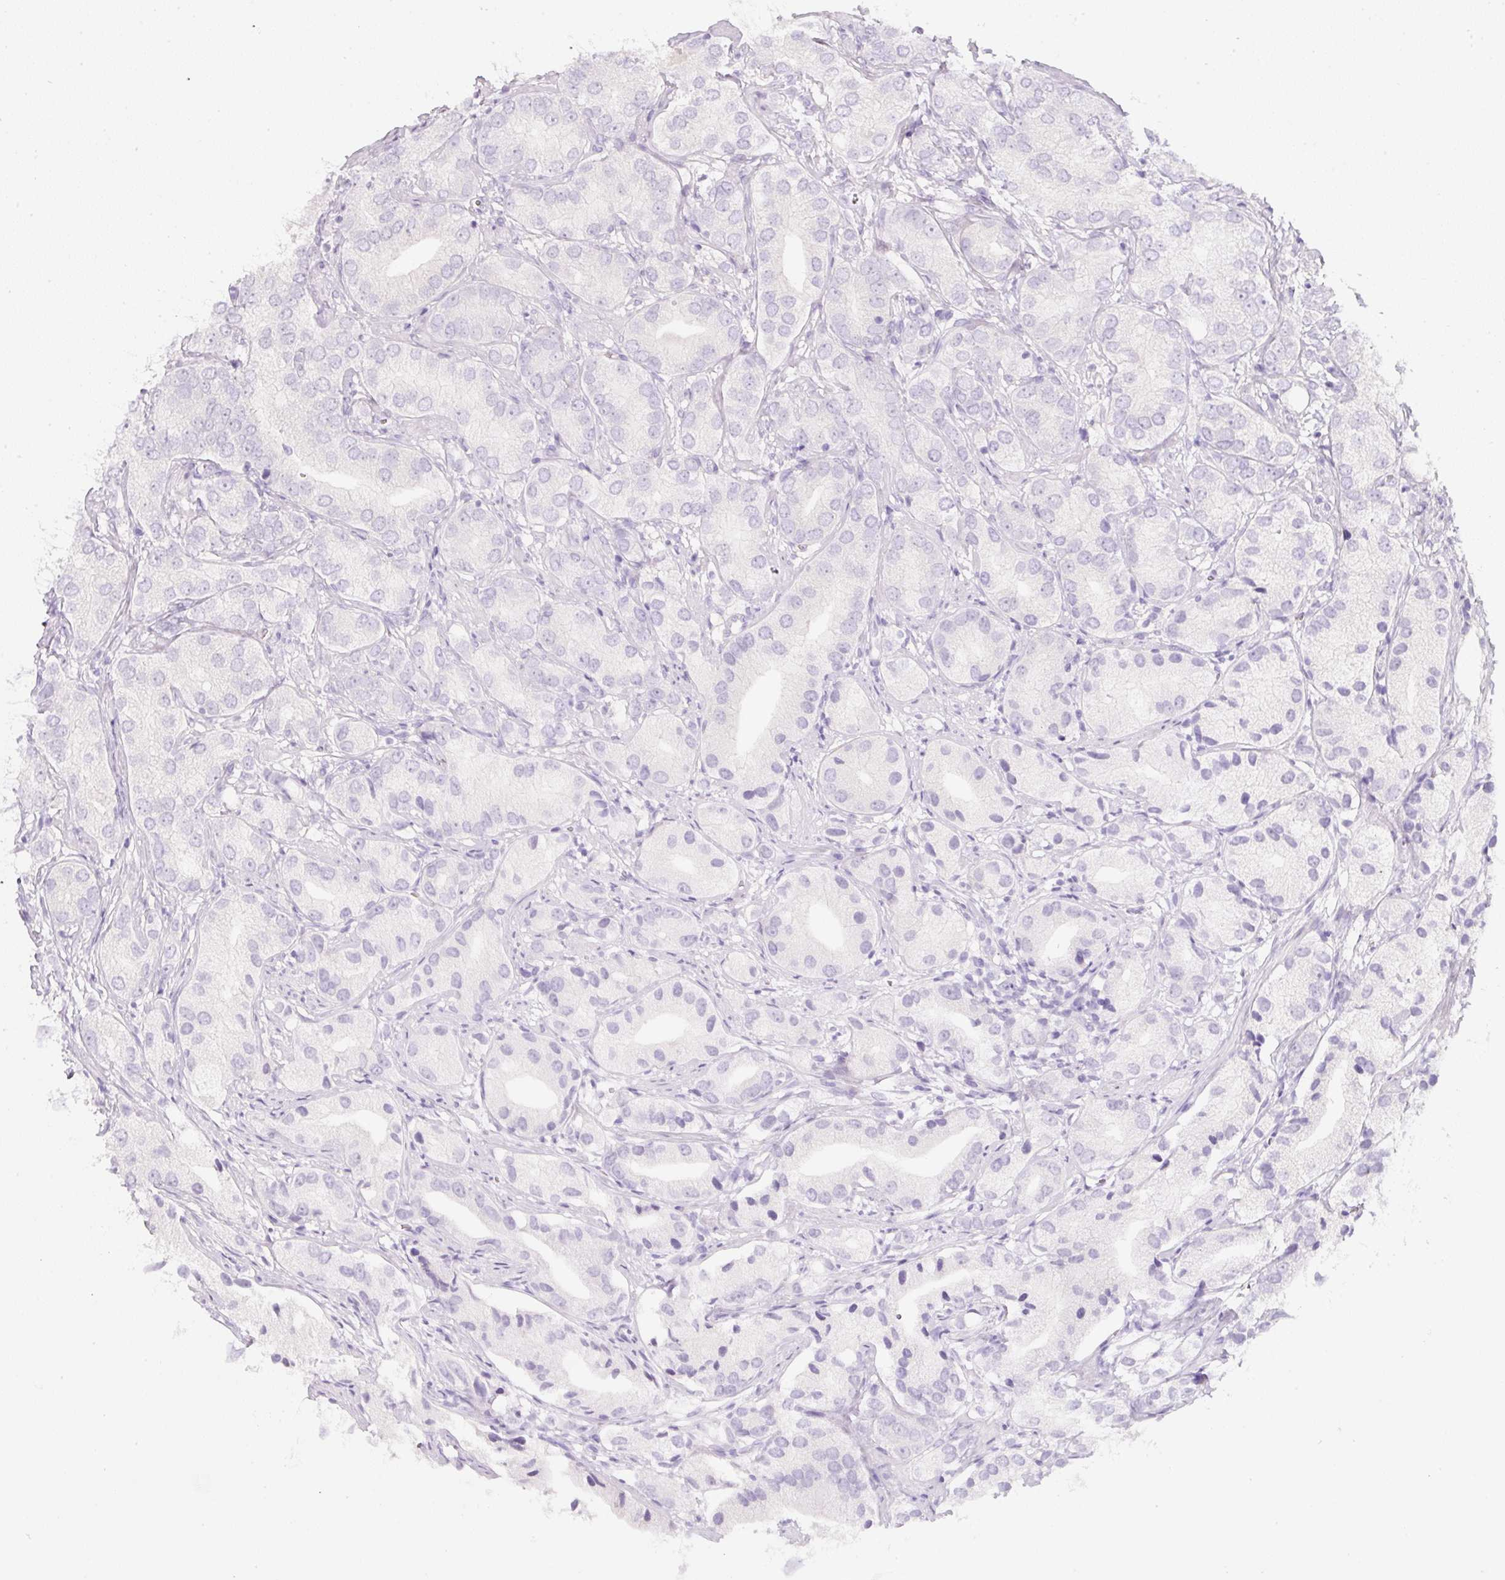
{"staining": {"intensity": "negative", "quantity": "none", "location": "none"}, "tissue": "prostate cancer", "cell_type": "Tumor cells", "image_type": "cancer", "snomed": [{"axis": "morphology", "description": "Adenocarcinoma, High grade"}, {"axis": "topography", "description": "Prostate"}], "caption": "Tumor cells are negative for protein expression in human prostate cancer. The staining was performed using DAB to visualize the protein expression in brown, while the nuclei were stained in blue with hematoxylin (Magnification: 20x).", "gene": "SLC2A2", "patient": {"sex": "male", "age": 82}}